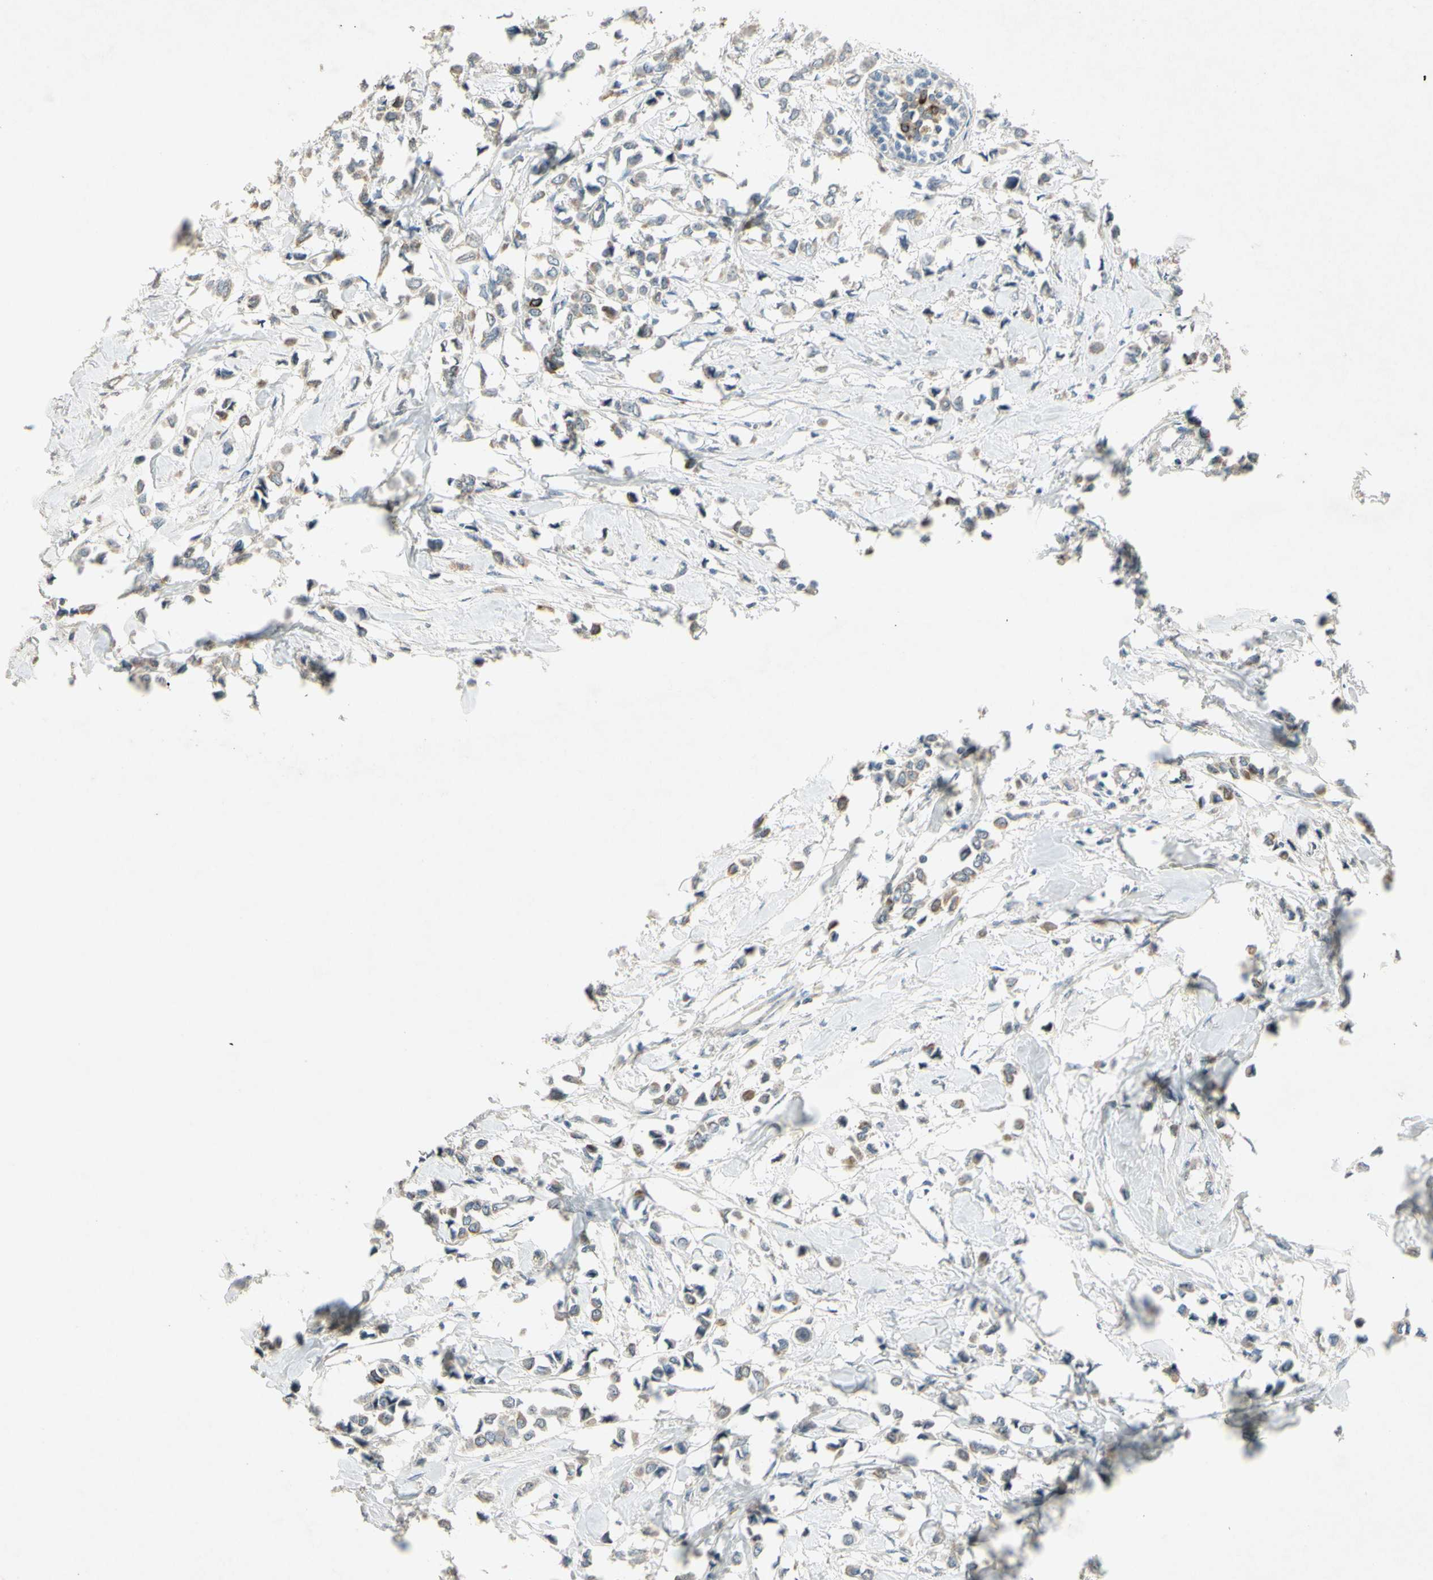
{"staining": {"intensity": "moderate", "quantity": ">75%", "location": "cytoplasmic/membranous"}, "tissue": "breast cancer", "cell_type": "Tumor cells", "image_type": "cancer", "snomed": [{"axis": "morphology", "description": "Lobular carcinoma"}, {"axis": "topography", "description": "Breast"}], "caption": "Human lobular carcinoma (breast) stained for a protein (brown) demonstrates moderate cytoplasmic/membranous positive staining in approximately >75% of tumor cells.", "gene": "TIMM21", "patient": {"sex": "female", "age": 51}}